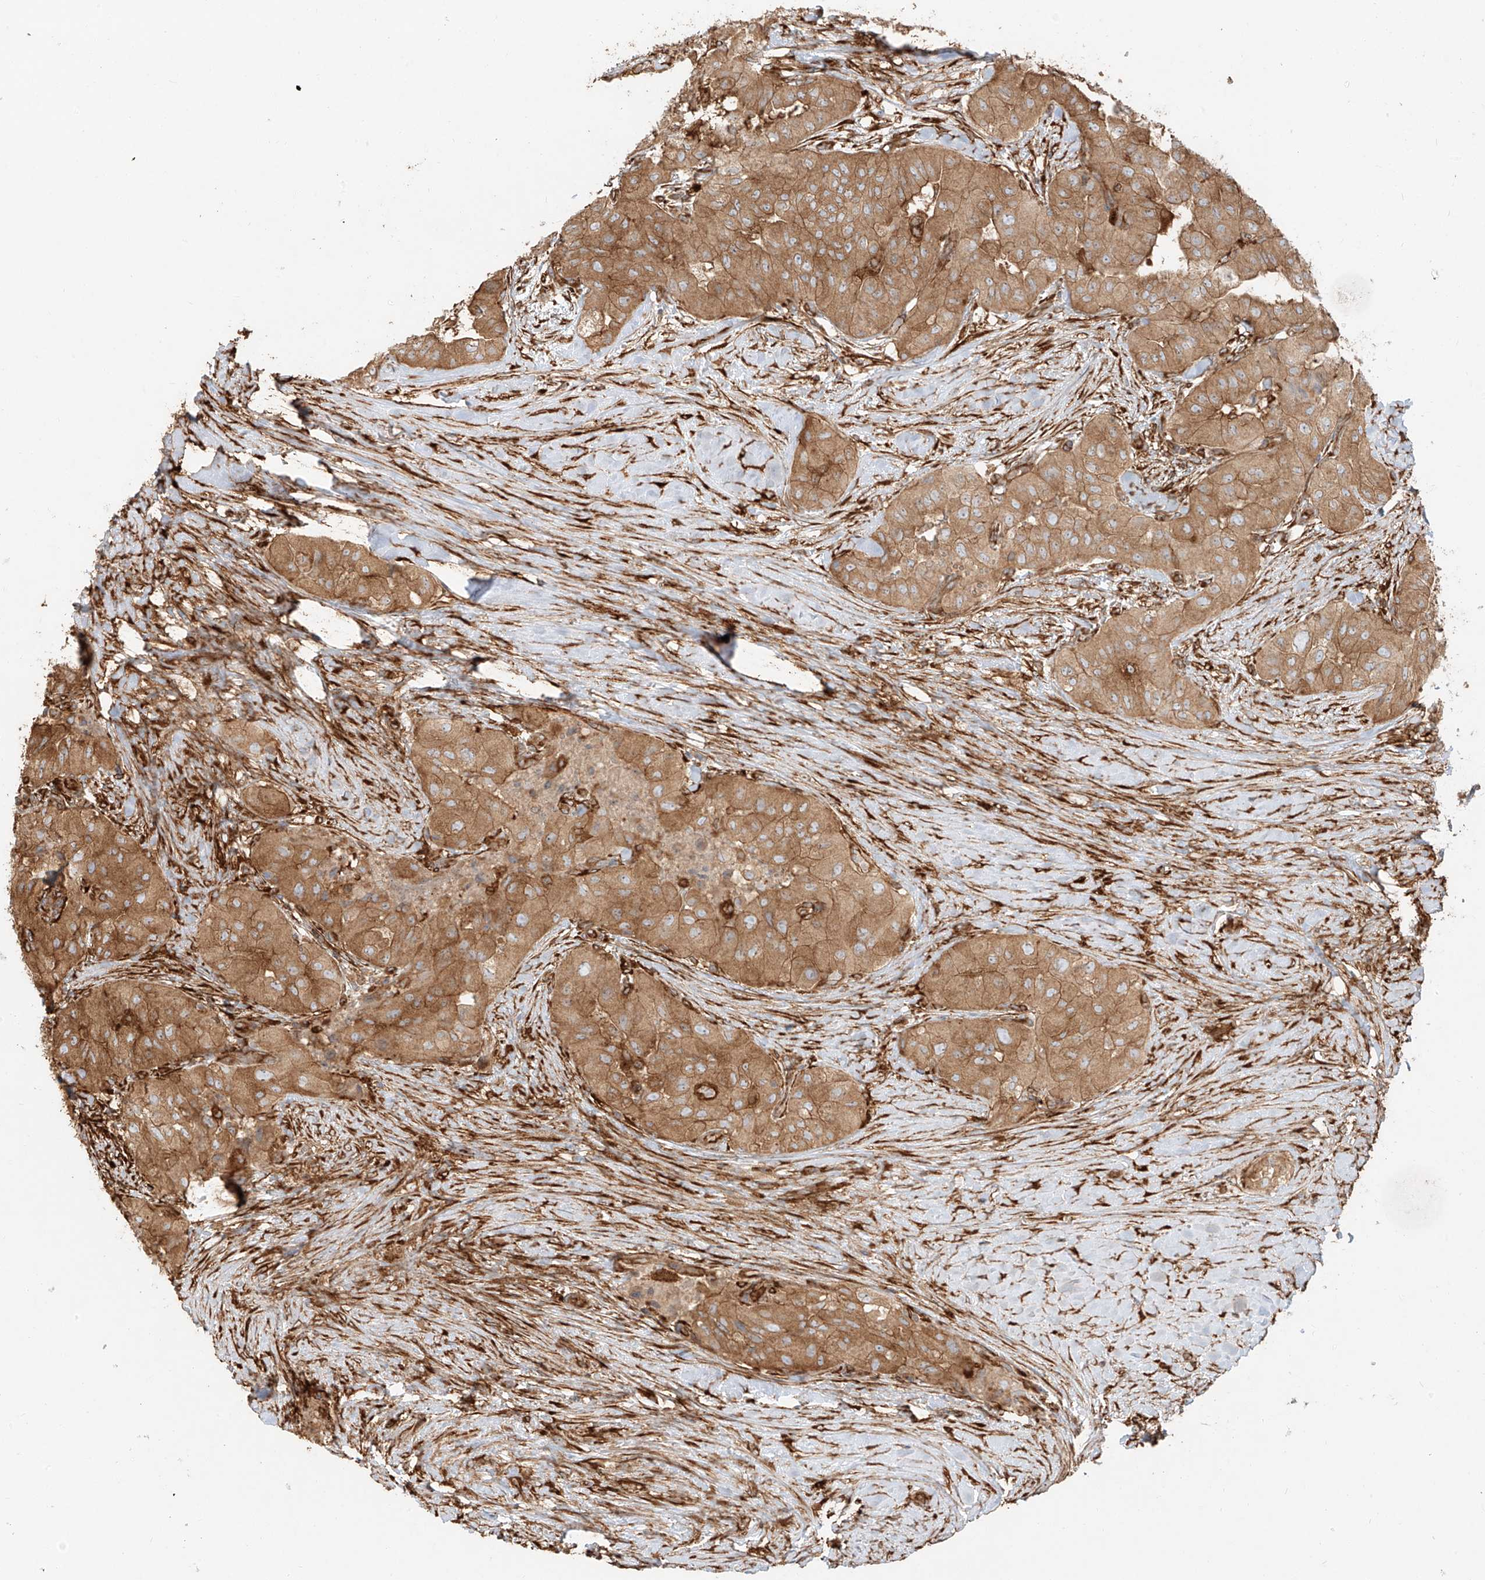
{"staining": {"intensity": "moderate", "quantity": ">75%", "location": "cytoplasmic/membranous"}, "tissue": "thyroid cancer", "cell_type": "Tumor cells", "image_type": "cancer", "snomed": [{"axis": "morphology", "description": "Papillary adenocarcinoma, NOS"}, {"axis": "topography", "description": "Thyroid gland"}], "caption": "Protein positivity by IHC displays moderate cytoplasmic/membranous staining in approximately >75% of tumor cells in thyroid cancer.", "gene": "SNX9", "patient": {"sex": "female", "age": 59}}